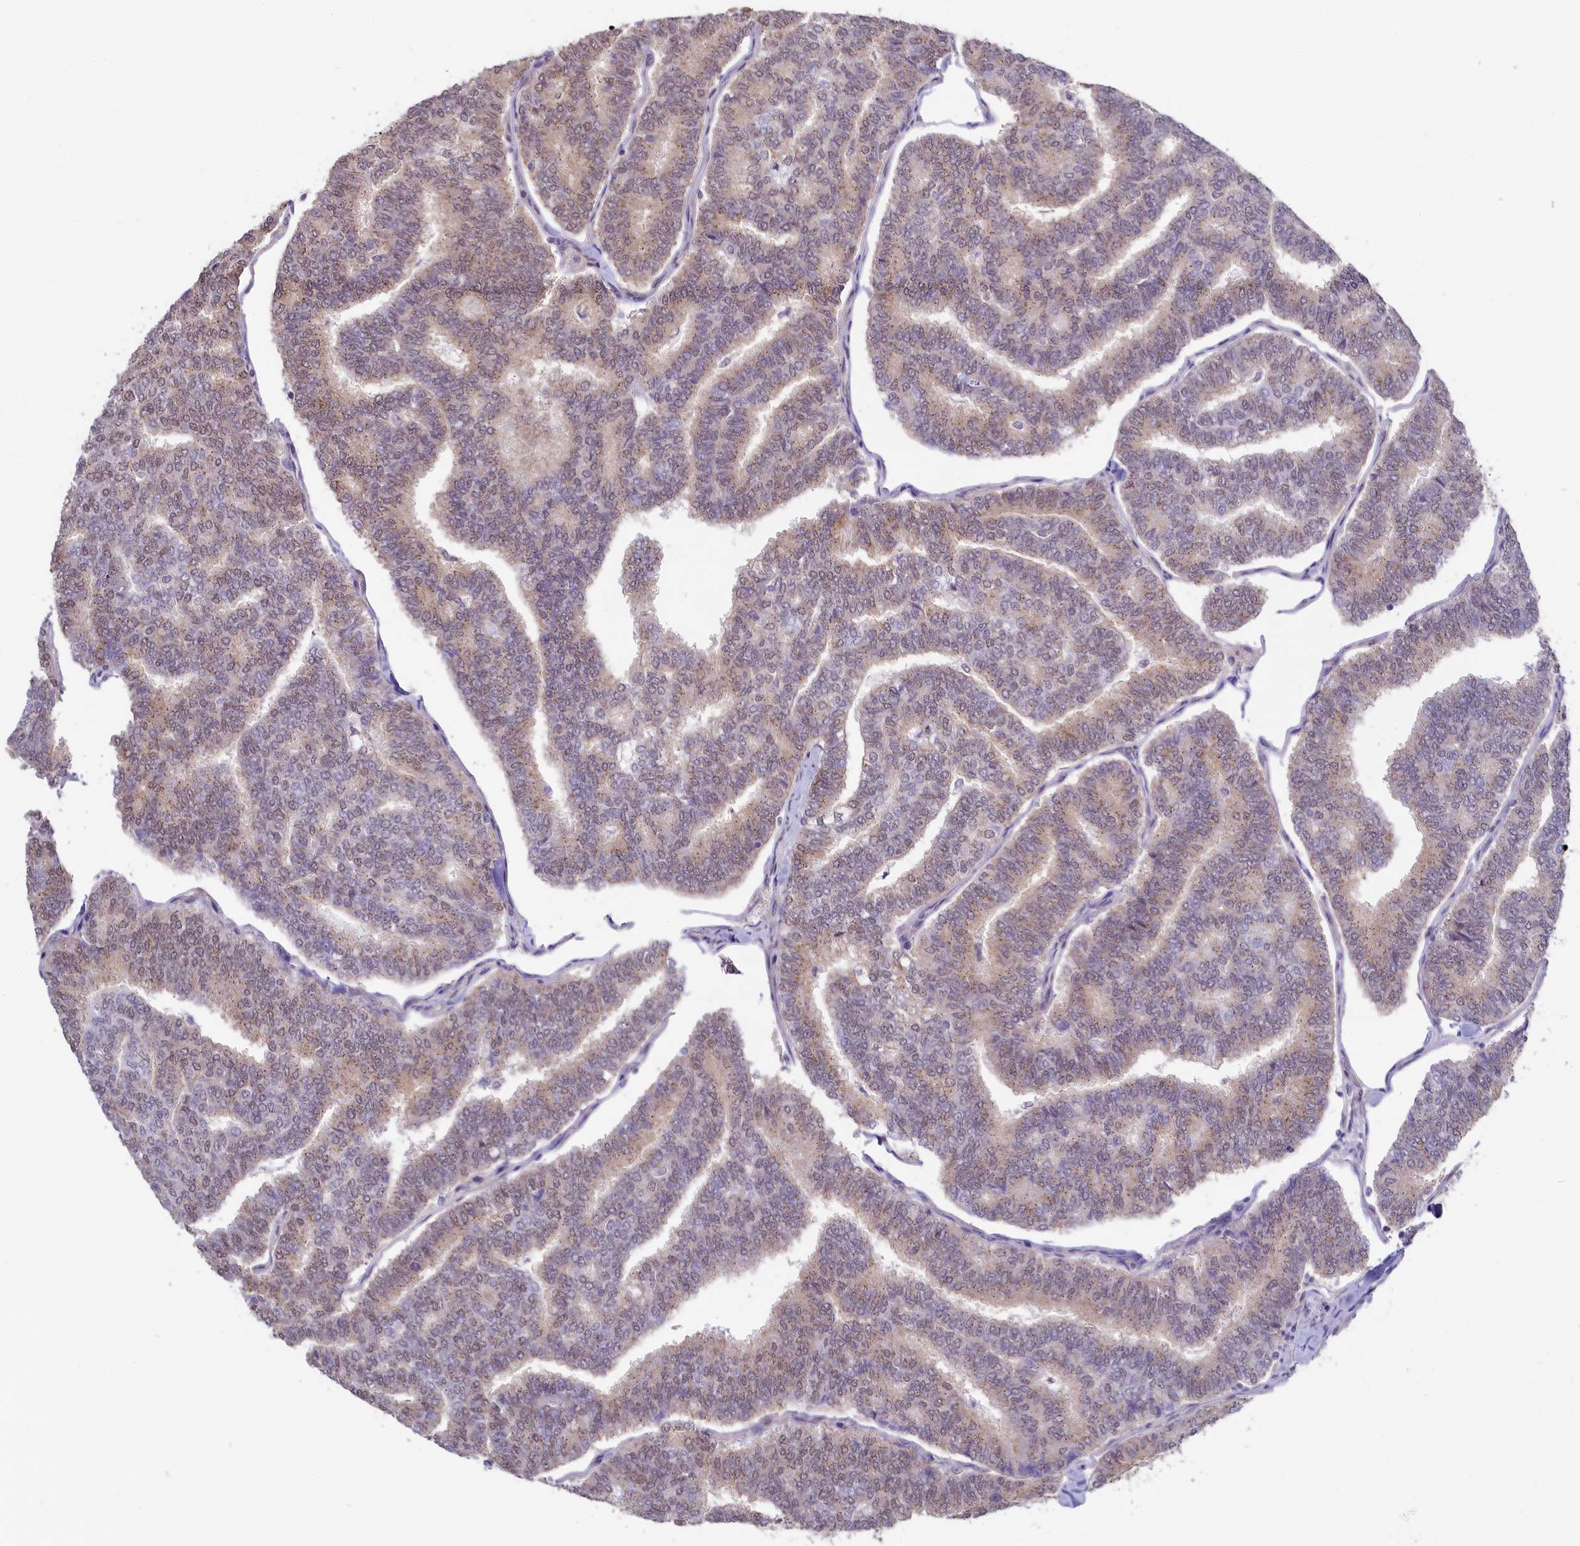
{"staining": {"intensity": "weak", "quantity": ">75%", "location": "cytoplasmic/membranous,nuclear"}, "tissue": "thyroid cancer", "cell_type": "Tumor cells", "image_type": "cancer", "snomed": [{"axis": "morphology", "description": "Papillary adenocarcinoma, NOS"}, {"axis": "topography", "description": "Thyroid gland"}], "caption": "Brown immunohistochemical staining in human thyroid cancer (papillary adenocarcinoma) shows weak cytoplasmic/membranous and nuclear expression in approximately >75% of tumor cells.", "gene": "SEC24C", "patient": {"sex": "female", "age": 35}}